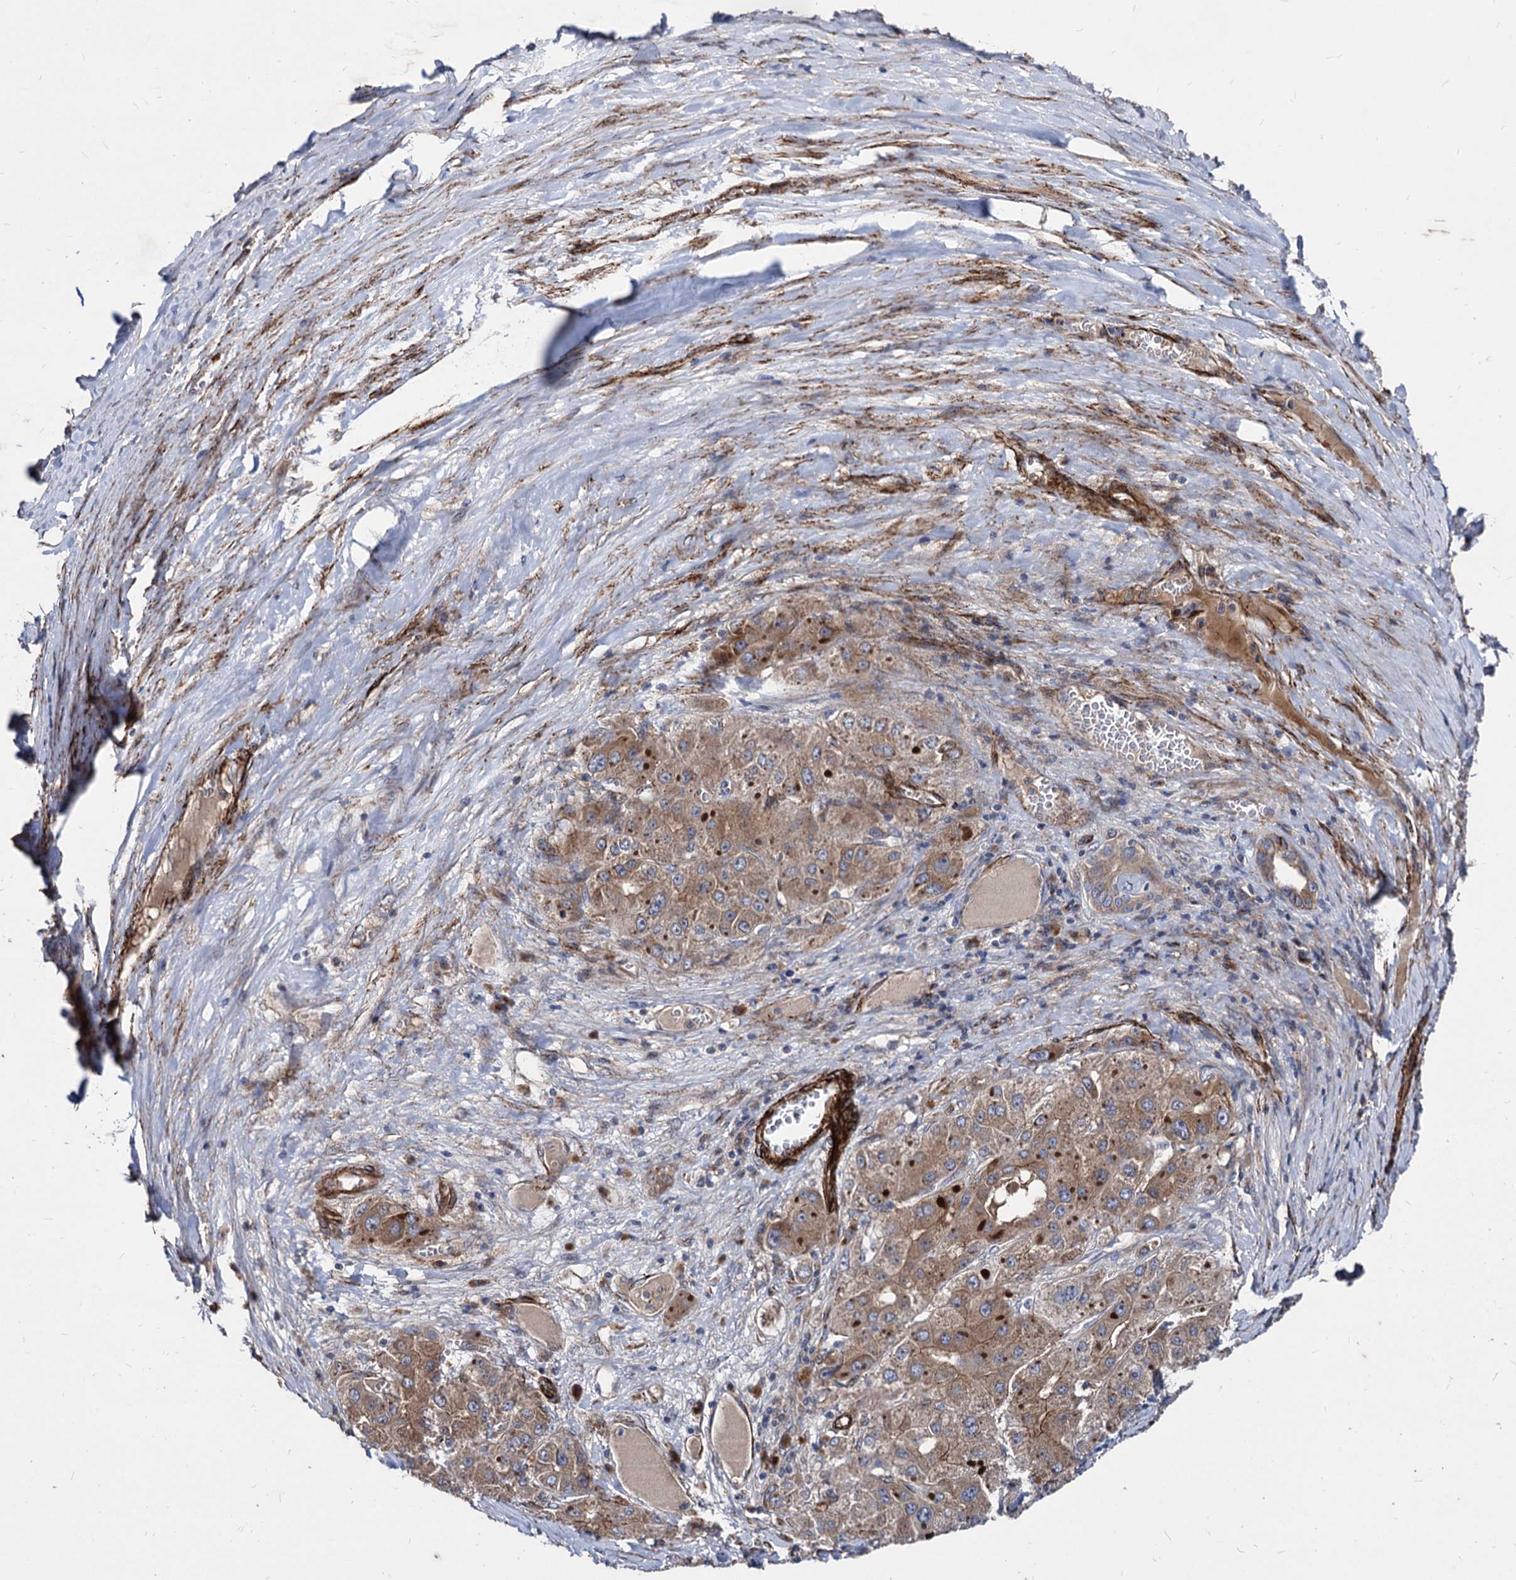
{"staining": {"intensity": "moderate", "quantity": "25%-75%", "location": "cytoplasmic/membranous"}, "tissue": "liver cancer", "cell_type": "Tumor cells", "image_type": "cancer", "snomed": [{"axis": "morphology", "description": "Carcinoma, Hepatocellular, NOS"}, {"axis": "topography", "description": "Liver"}], "caption": "Protein expression analysis of liver hepatocellular carcinoma exhibits moderate cytoplasmic/membranous staining in about 25%-75% of tumor cells. (Brightfield microscopy of DAB IHC at high magnification).", "gene": "WDR11", "patient": {"sex": "female", "age": 73}}